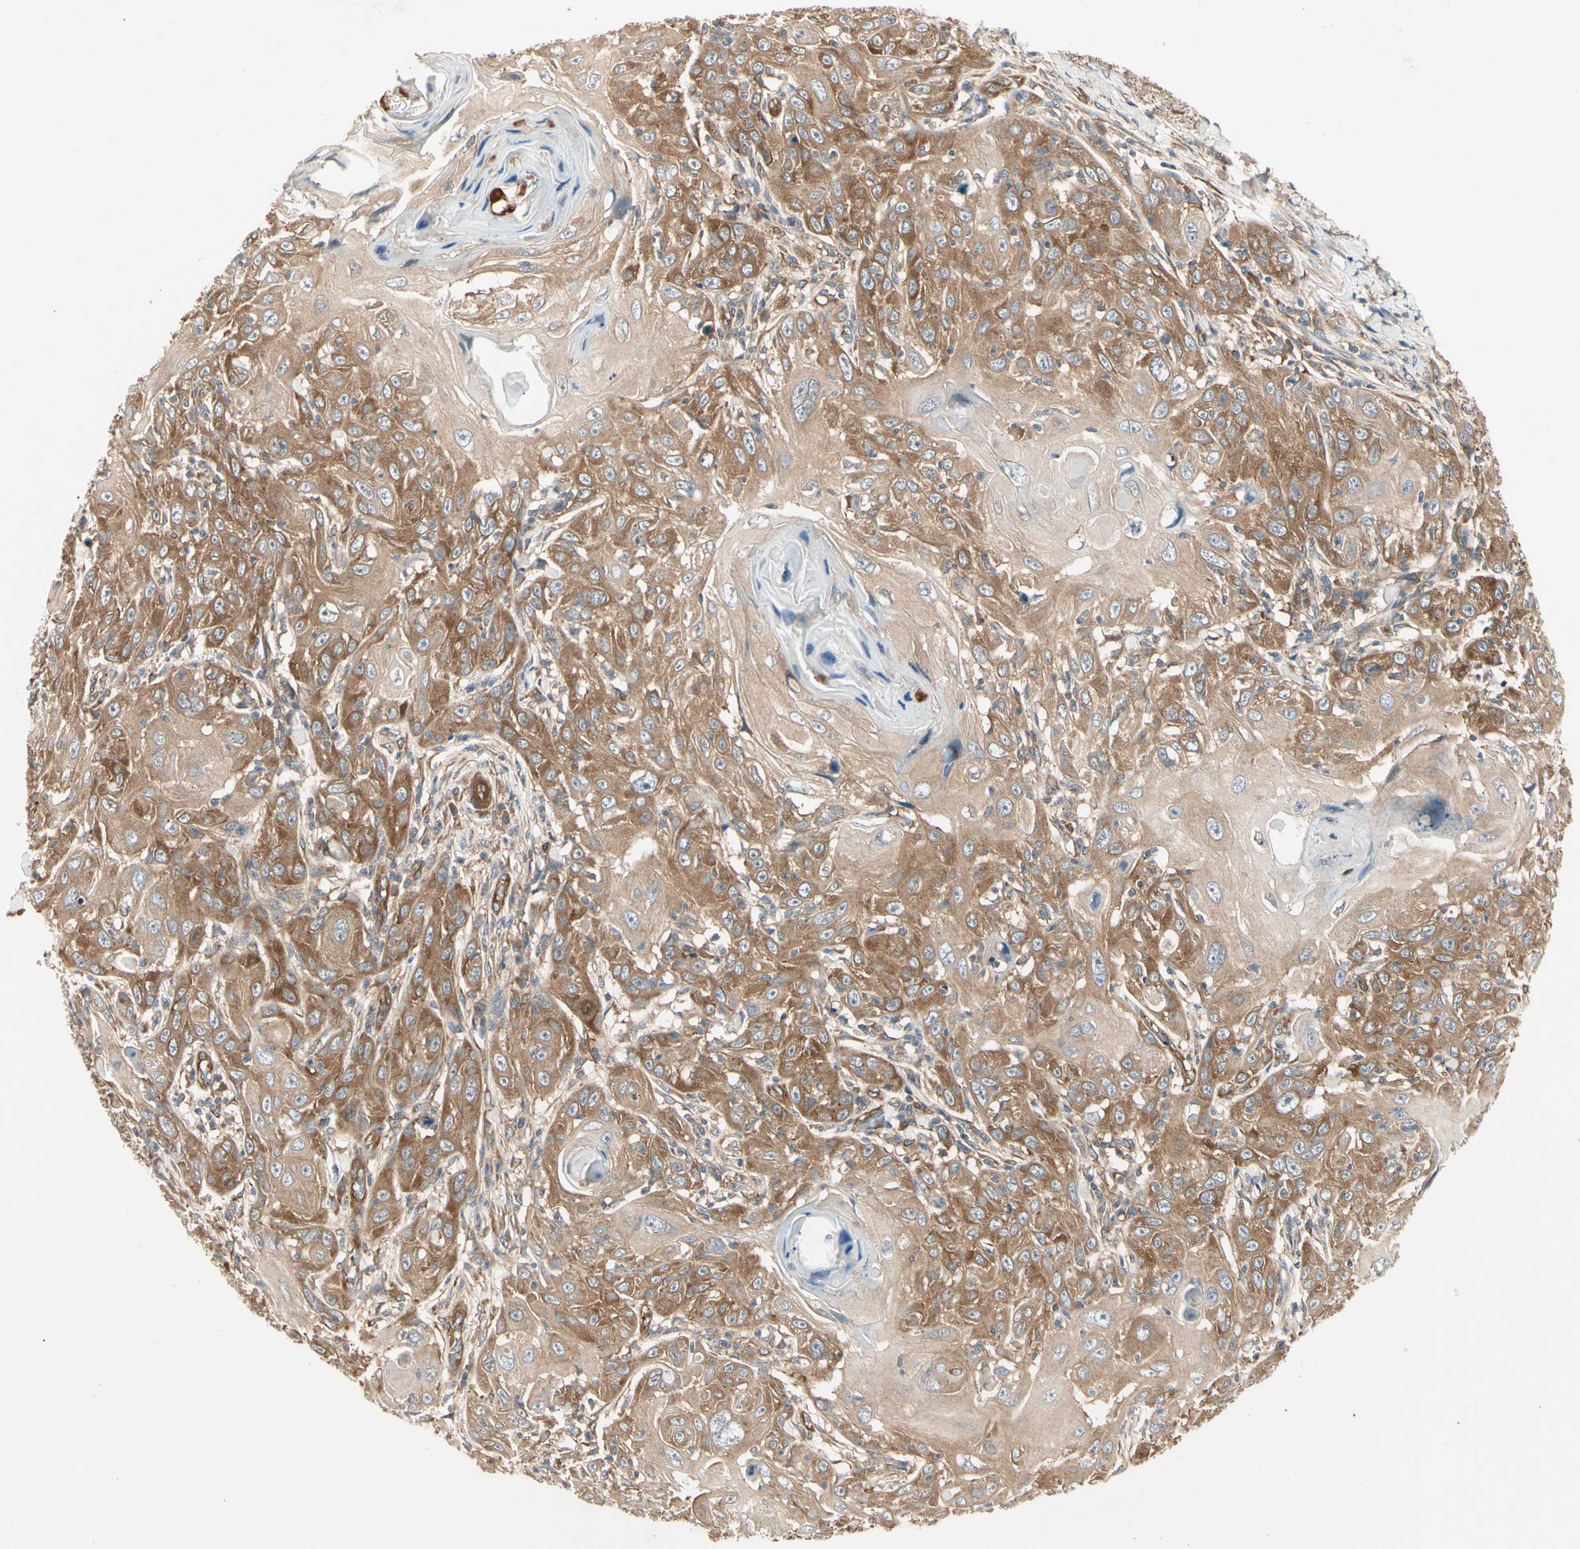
{"staining": {"intensity": "moderate", "quantity": ">75%", "location": "cytoplasmic/membranous"}, "tissue": "skin cancer", "cell_type": "Tumor cells", "image_type": "cancer", "snomed": [{"axis": "morphology", "description": "Squamous cell carcinoma, NOS"}, {"axis": "topography", "description": "Skin"}], "caption": "Moderate cytoplasmic/membranous positivity for a protein is identified in approximately >75% of tumor cells of skin cancer (squamous cell carcinoma) using IHC.", "gene": "ROCK2", "patient": {"sex": "female", "age": 88}}